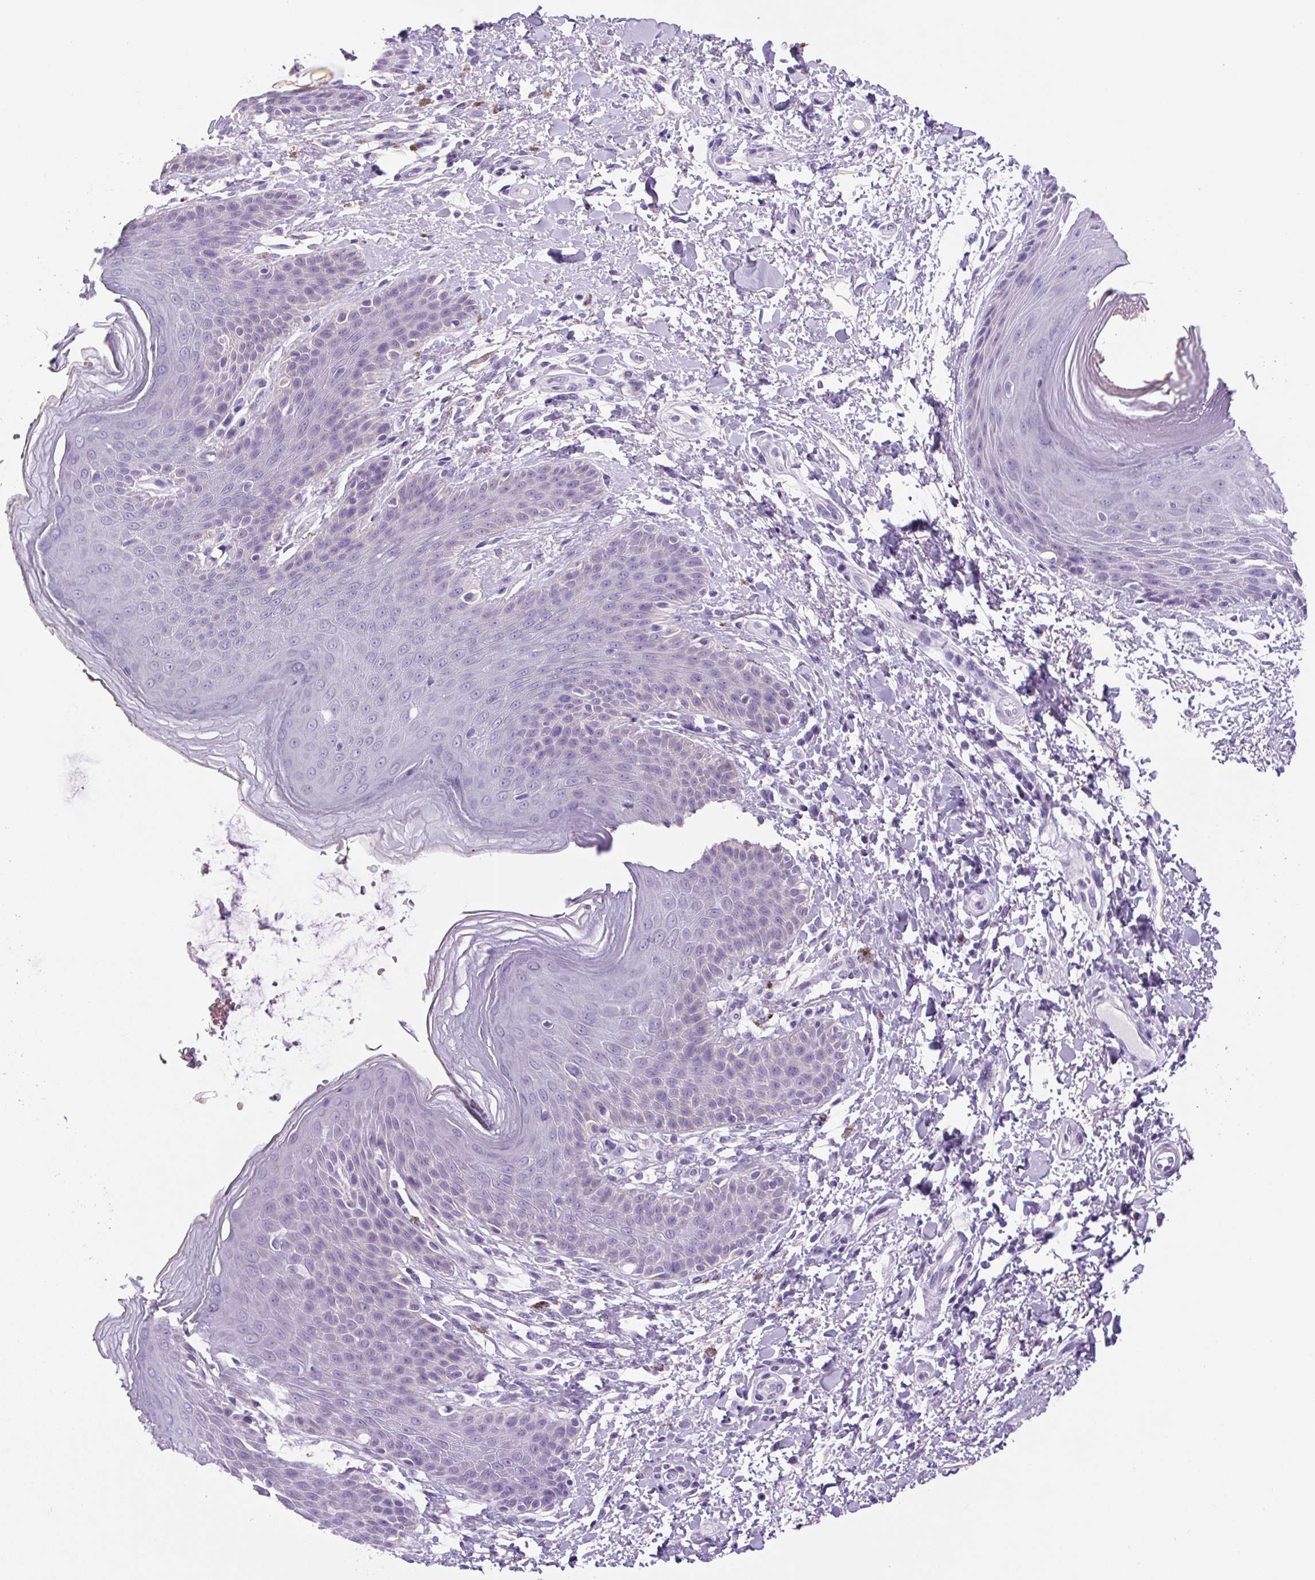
{"staining": {"intensity": "moderate", "quantity": "<25%", "location": "cytoplasmic/membranous"}, "tissue": "skin", "cell_type": "Epidermal cells", "image_type": "normal", "snomed": [{"axis": "morphology", "description": "Normal tissue, NOS"}, {"axis": "topography", "description": "Peripheral nerve tissue"}], "caption": "A histopathology image showing moderate cytoplasmic/membranous positivity in about <25% of epidermal cells in unremarkable skin, as visualized by brown immunohistochemical staining.", "gene": "CHGA", "patient": {"sex": "male", "age": 51}}